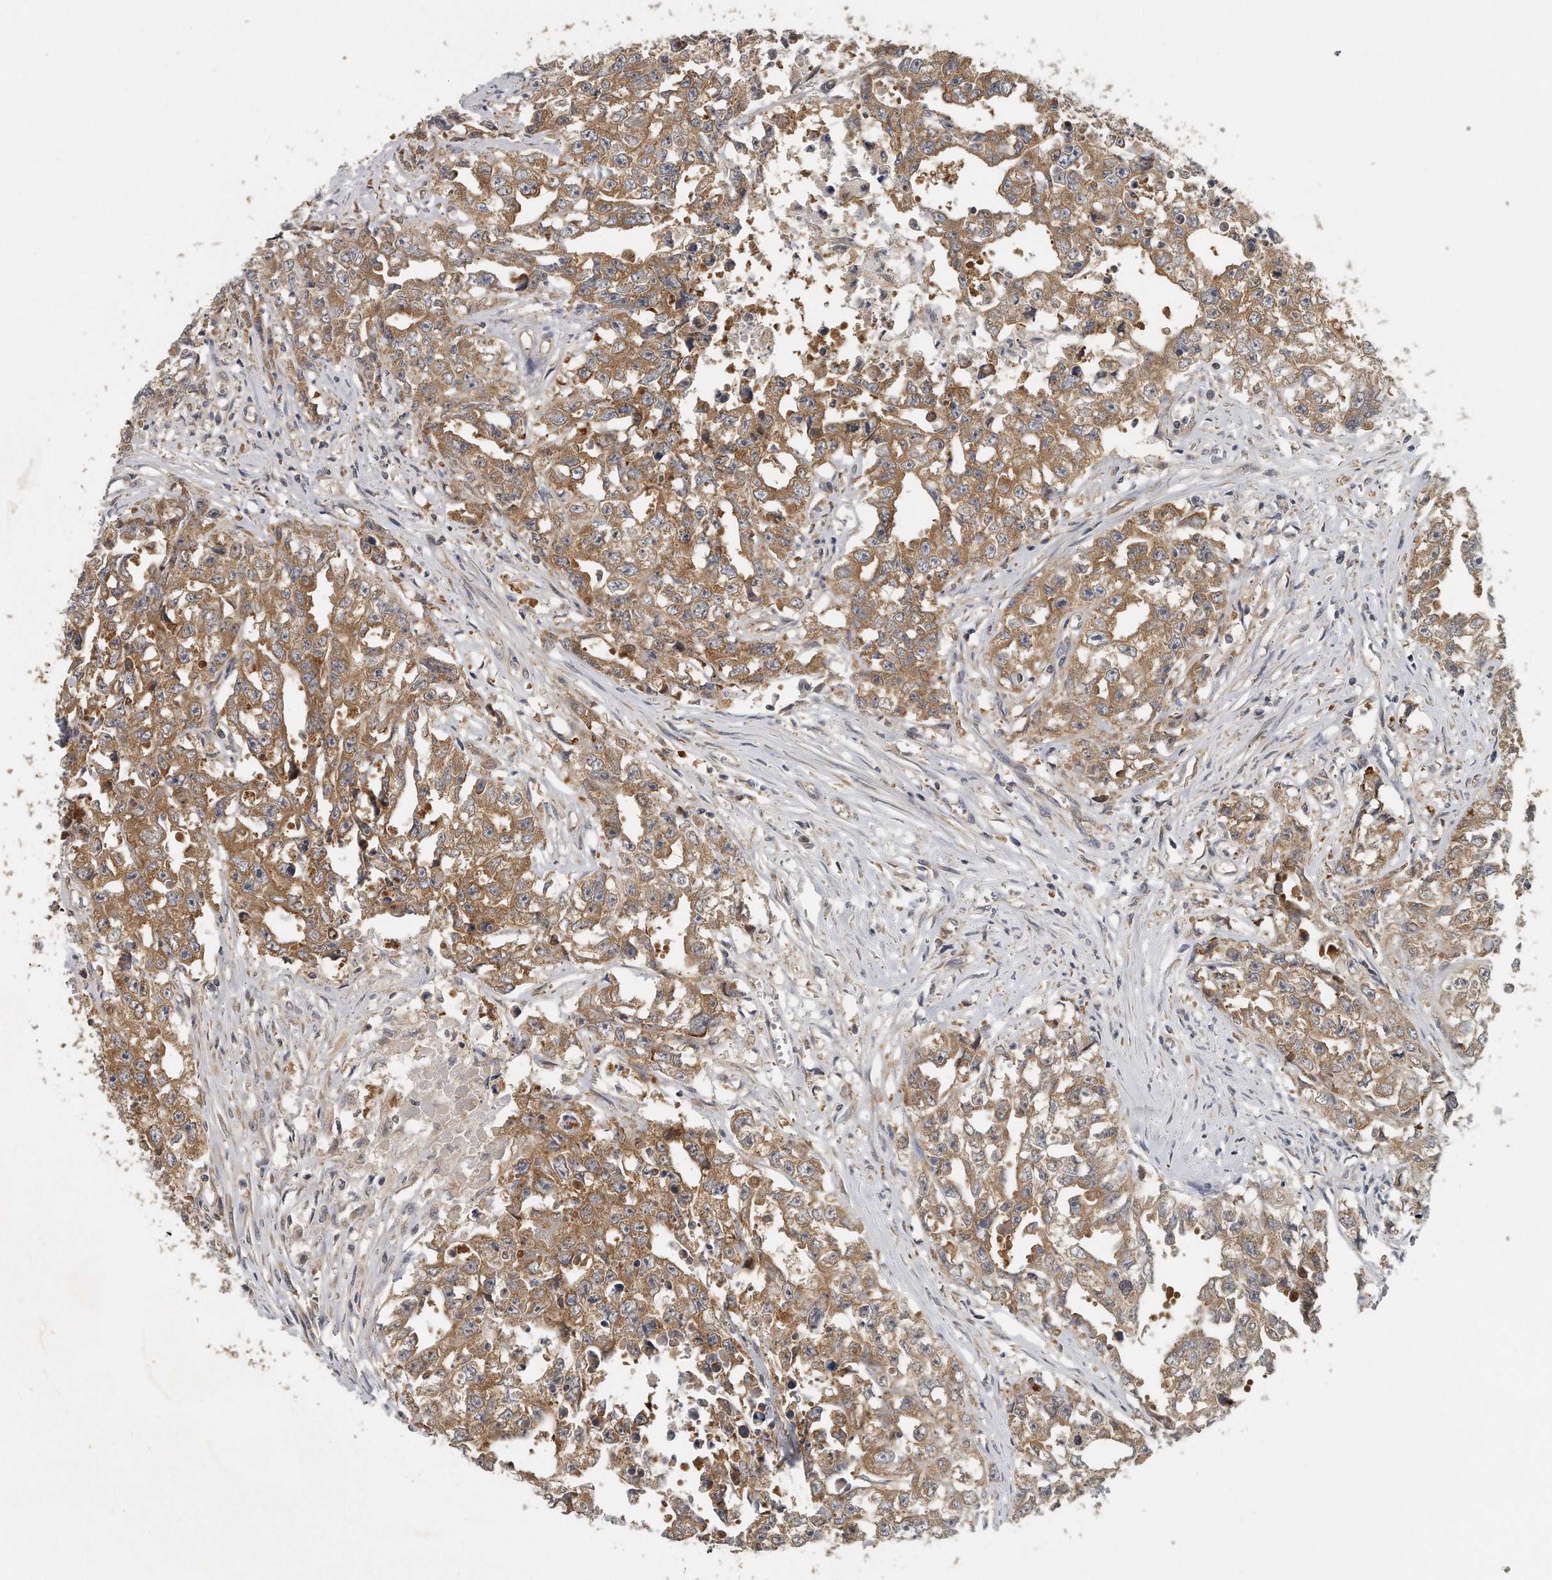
{"staining": {"intensity": "moderate", "quantity": ">75%", "location": "cytoplasmic/membranous"}, "tissue": "testis cancer", "cell_type": "Tumor cells", "image_type": "cancer", "snomed": [{"axis": "morphology", "description": "Seminoma, NOS"}, {"axis": "morphology", "description": "Carcinoma, Embryonal, NOS"}, {"axis": "topography", "description": "Testis"}], "caption": "Brown immunohistochemical staining in testis cancer (embryonal carcinoma) shows moderate cytoplasmic/membranous expression in approximately >75% of tumor cells.", "gene": "EIF3I", "patient": {"sex": "male", "age": 43}}